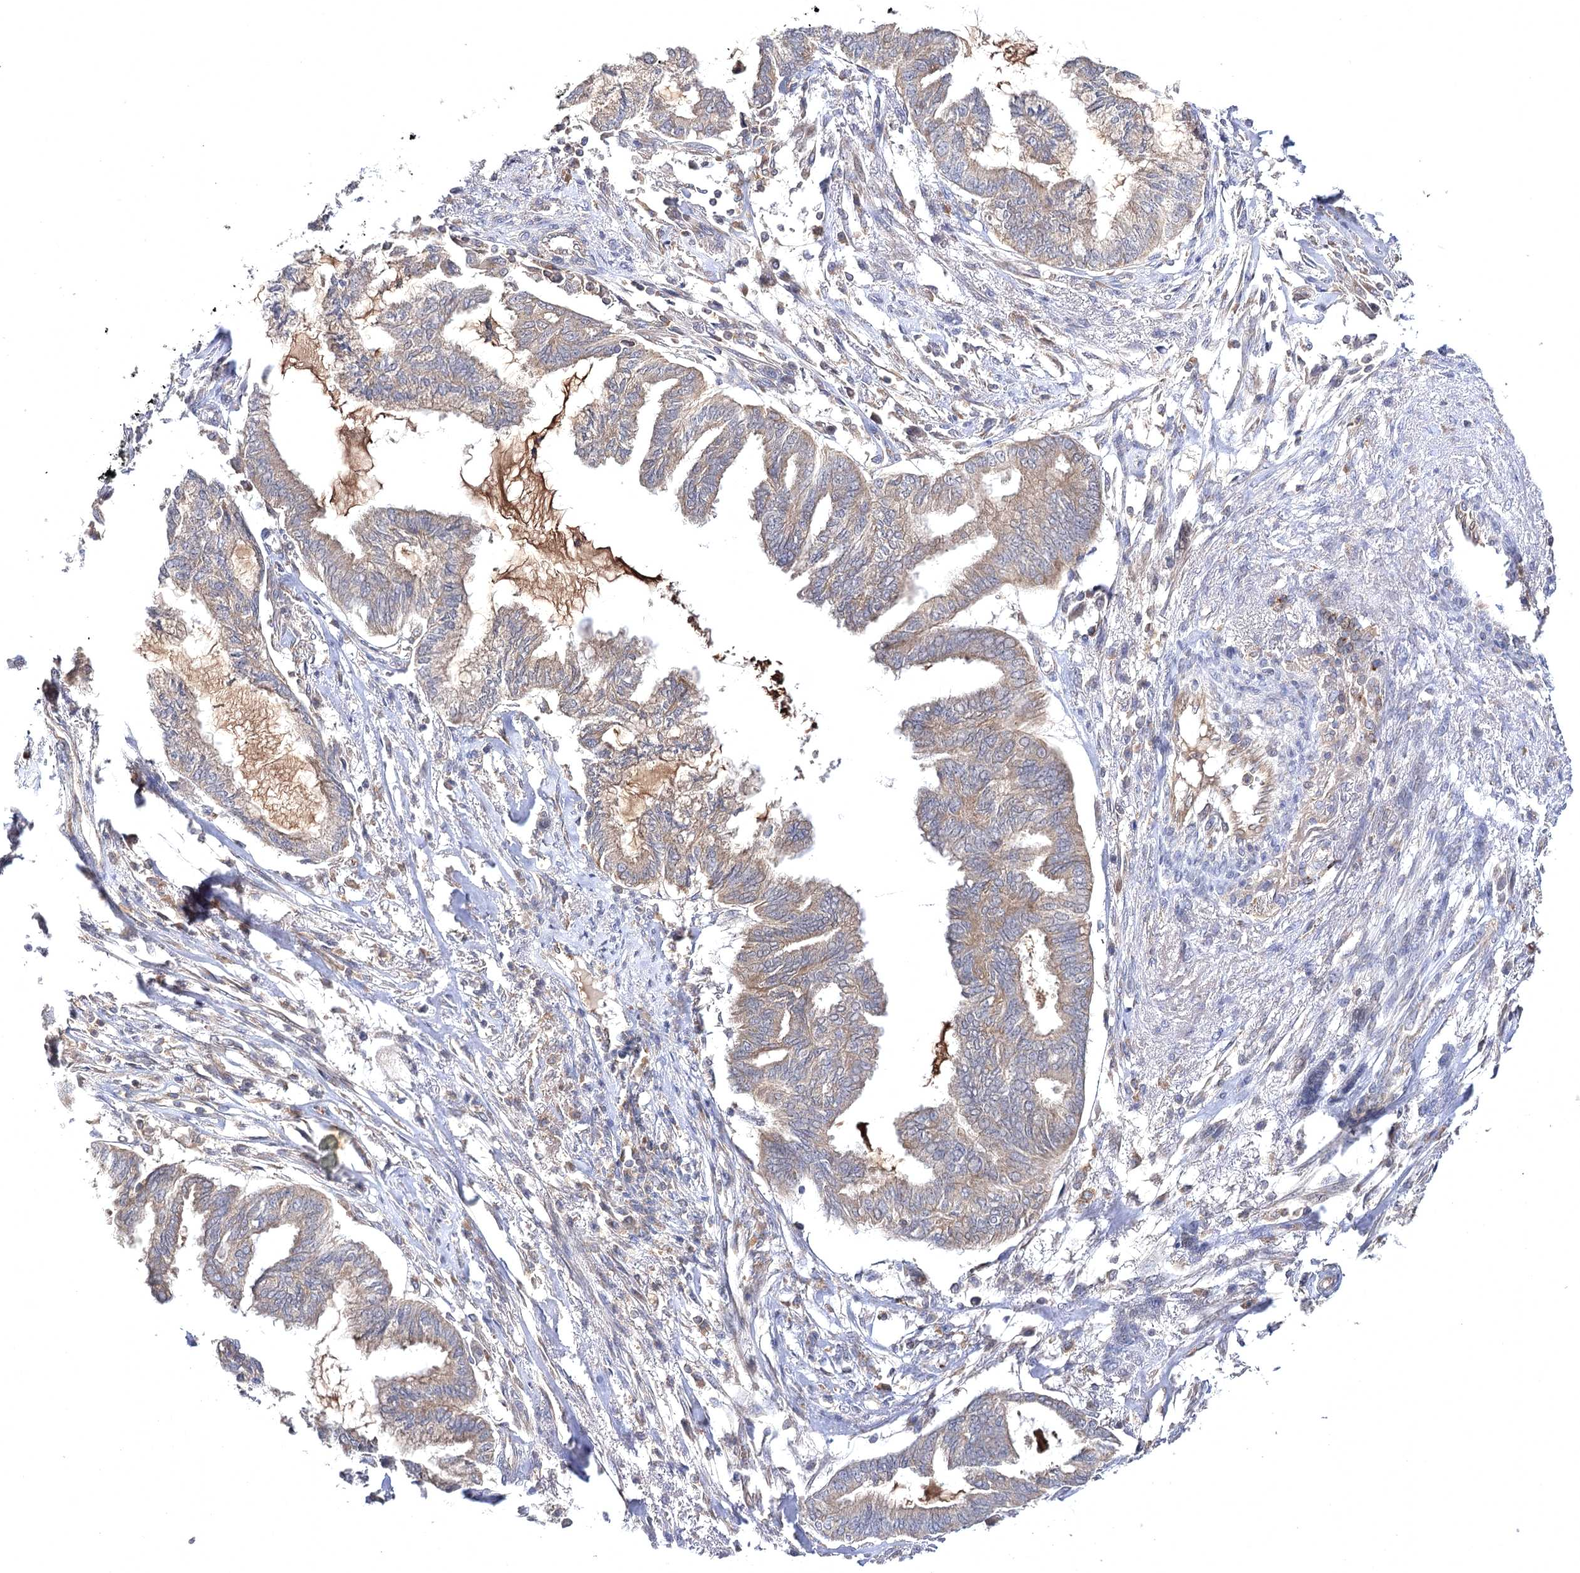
{"staining": {"intensity": "moderate", "quantity": ">75%", "location": "cytoplasmic/membranous"}, "tissue": "endometrial cancer", "cell_type": "Tumor cells", "image_type": "cancer", "snomed": [{"axis": "morphology", "description": "Adenocarcinoma, NOS"}, {"axis": "topography", "description": "Endometrium"}], "caption": "The photomicrograph exhibits immunohistochemical staining of endometrial cancer. There is moderate cytoplasmic/membranous staining is appreciated in approximately >75% of tumor cells.", "gene": "BCR", "patient": {"sex": "female", "age": 86}}